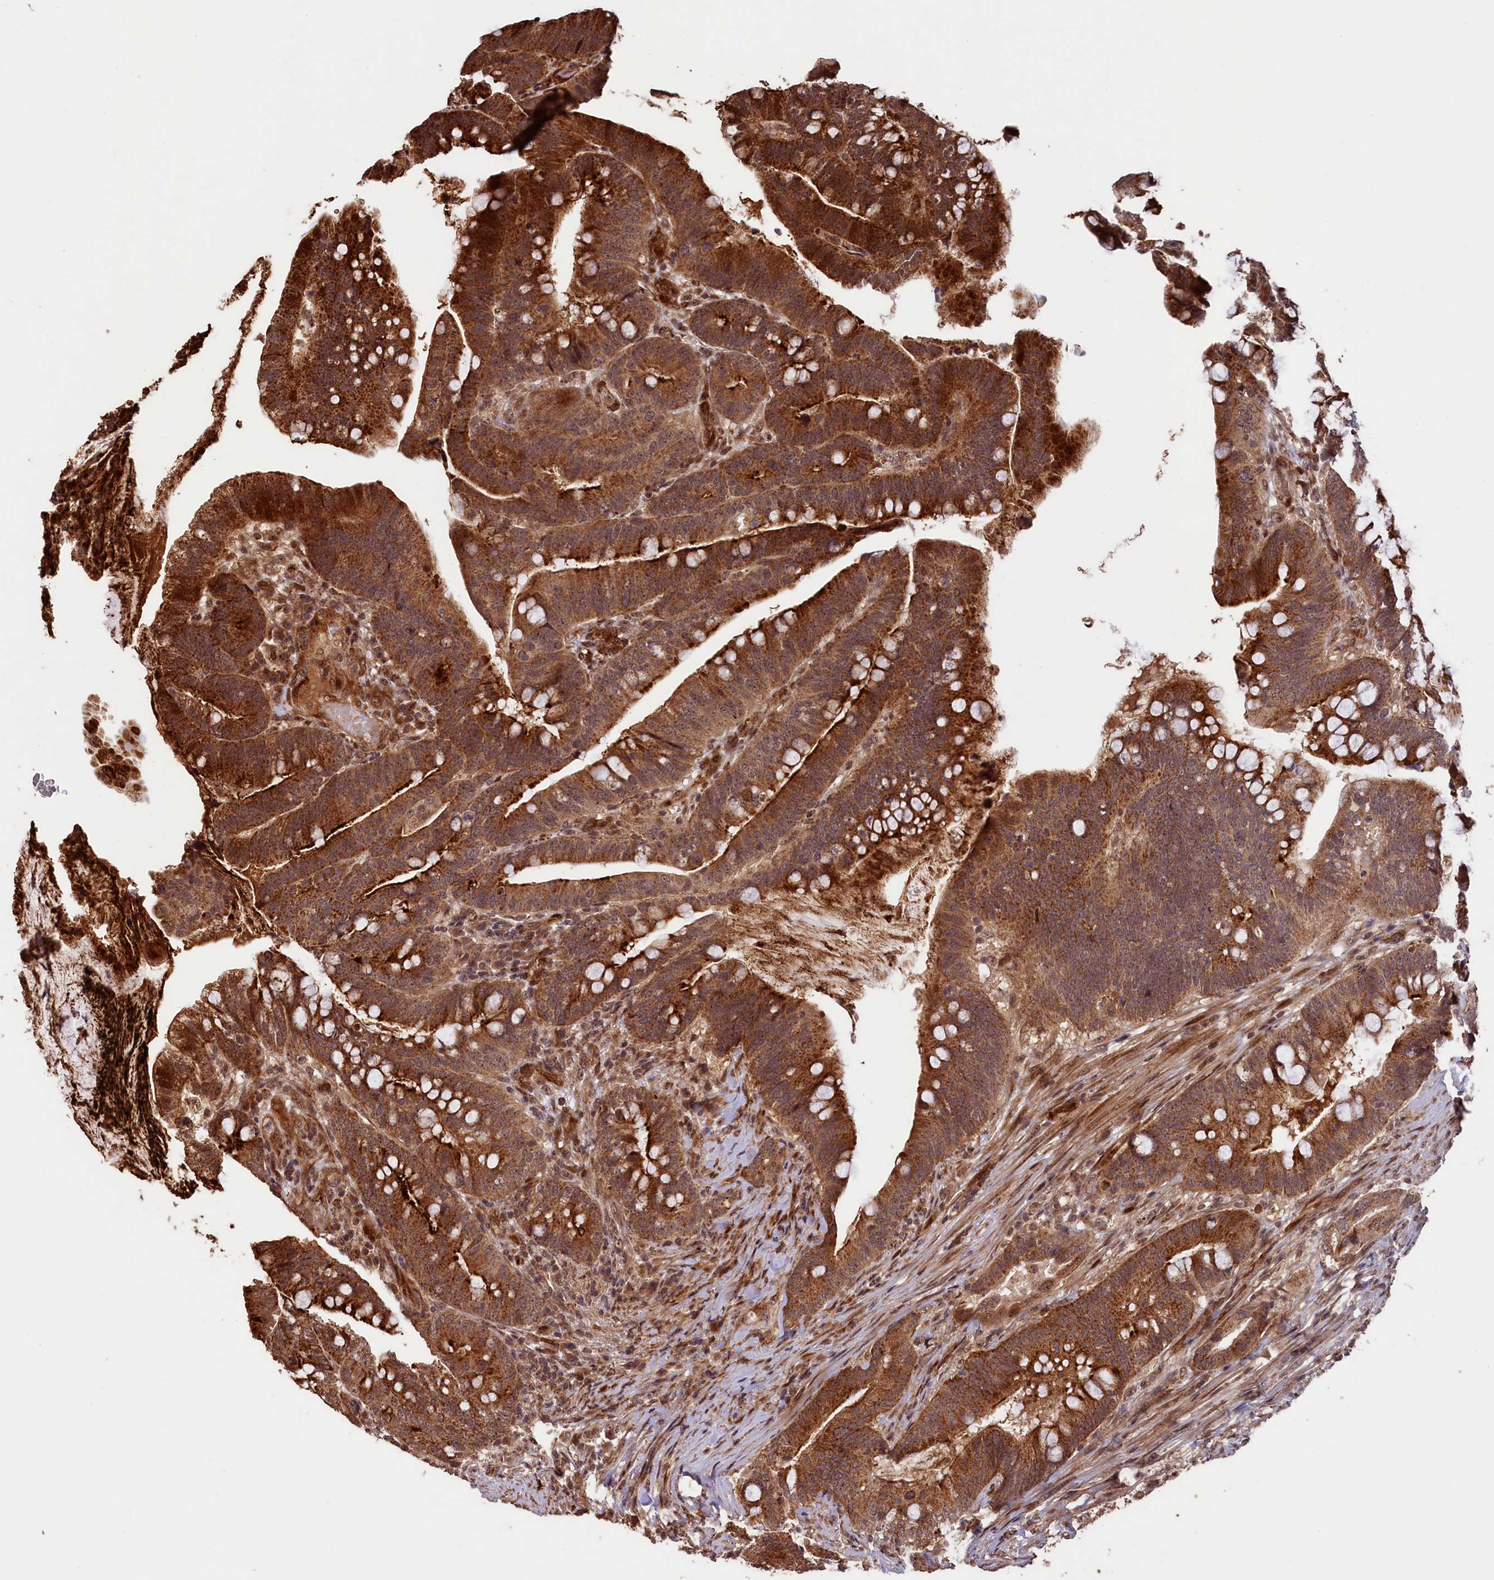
{"staining": {"intensity": "strong", "quantity": ">75%", "location": "cytoplasmic/membranous"}, "tissue": "colorectal cancer", "cell_type": "Tumor cells", "image_type": "cancer", "snomed": [{"axis": "morphology", "description": "Adenocarcinoma, NOS"}, {"axis": "topography", "description": "Colon"}], "caption": "There is high levels of strong cytoplasmic/membranous positivity in tumor cells of colorectal cancer, as demonstrated by immunohistochemical staining (brown color).", "gene": "SHPRH", "patient": {"sex": "female", "age": 66}}